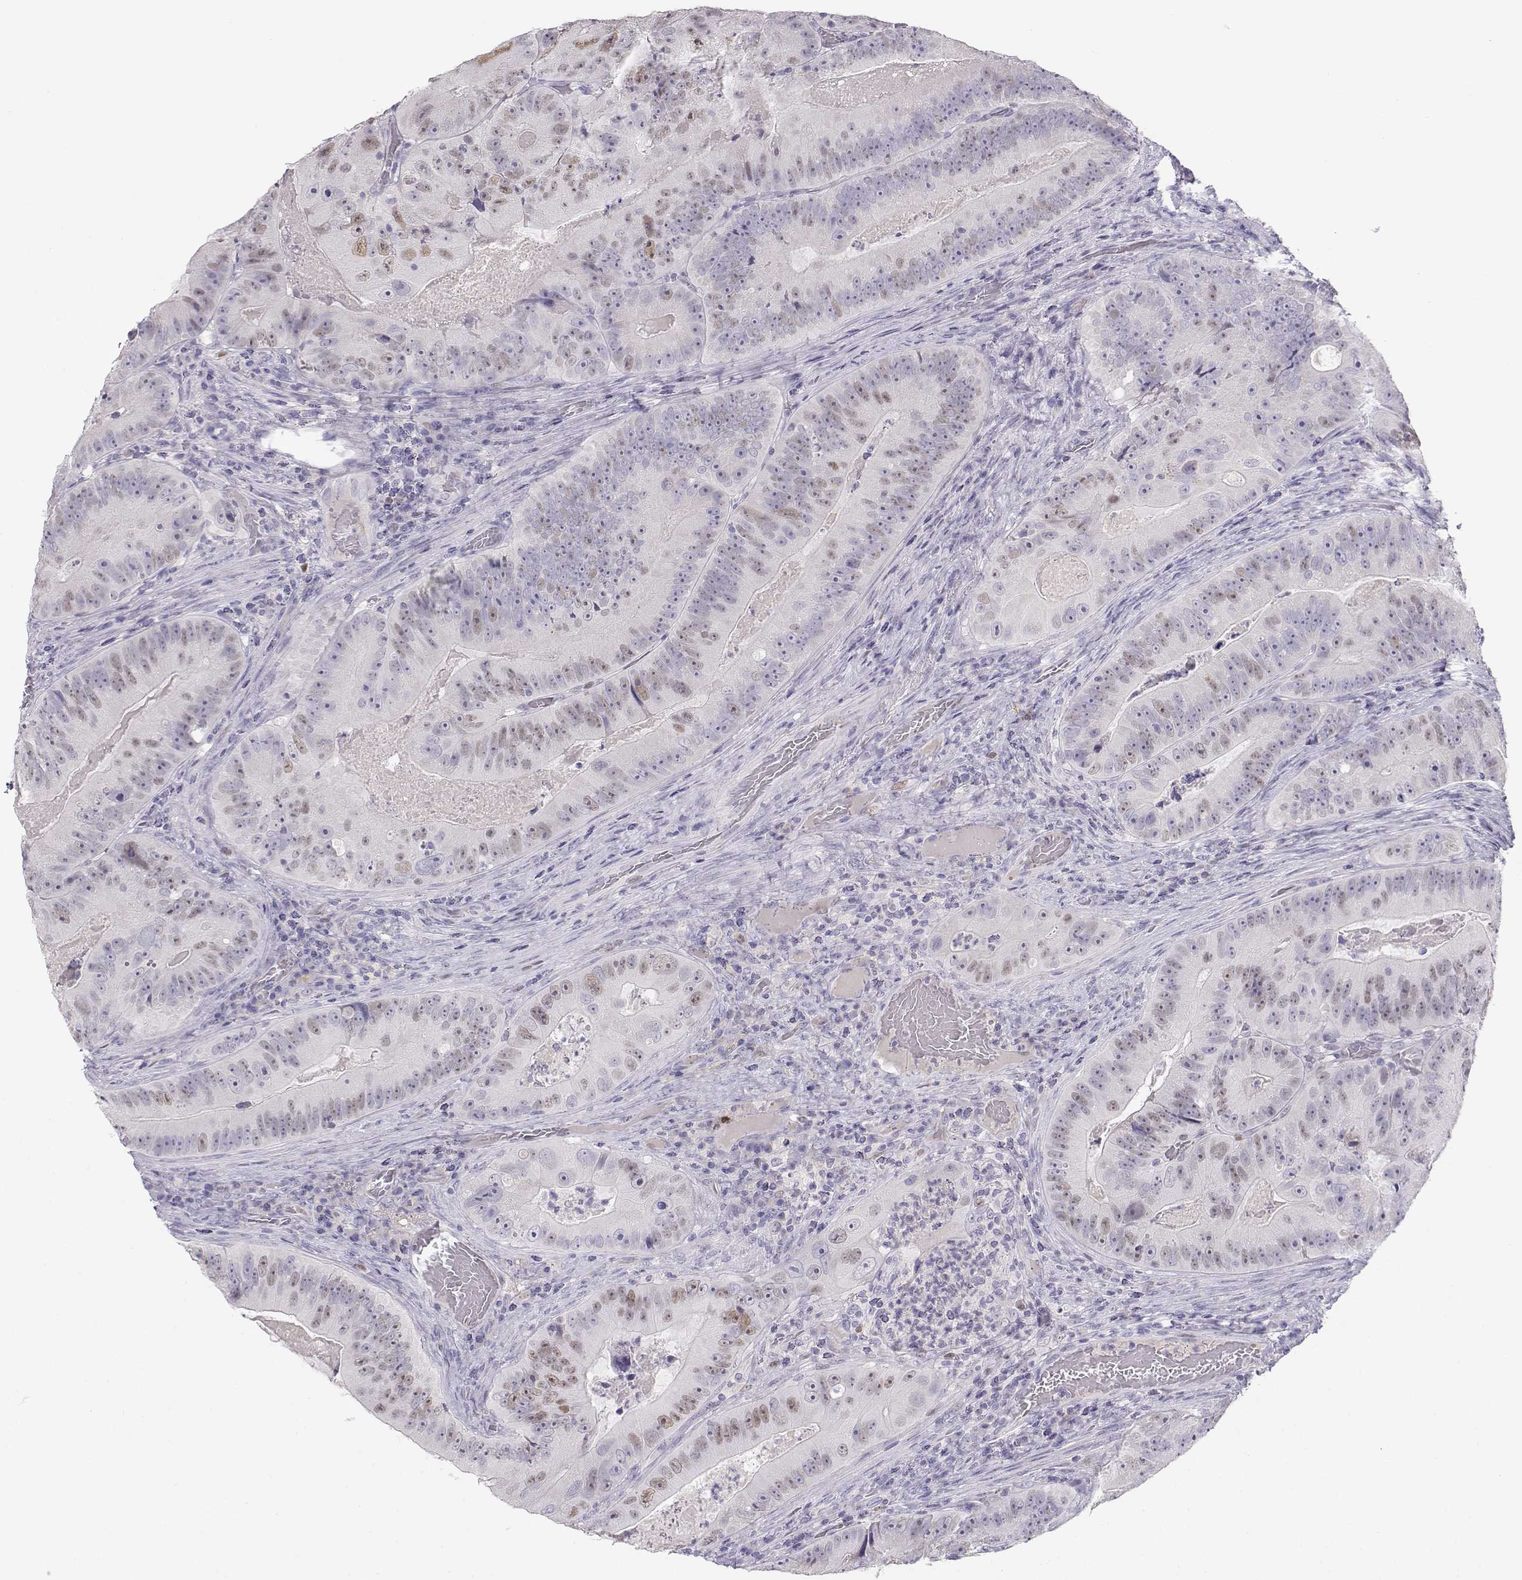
{"staining": {"intensity": "weak", "quantity": "<25%", "location": "nuclear"}, "tissue": "colorectal cancer", "cell_type": "Tumor cells", "image_type": "cancer", "snomed": [{"axis": "morphology", "description": "Adenocarcinoma, NOS"}, {"axis": "topography", "description": "Colon"}], "caption": "IHC histopathology image of neoplastic tissue: human colorectal cancer stained with DAB (3,3'-diaminobenzidine) exhibits no significant protein staining in tumor cells. (Brightfield microscopy of DAB (3,3'-diaminobenzidine) immunohistochemistry (IHC) at high magnification).", "gene": "OPN5", "patient": {"sex": "female", "age": 86}}